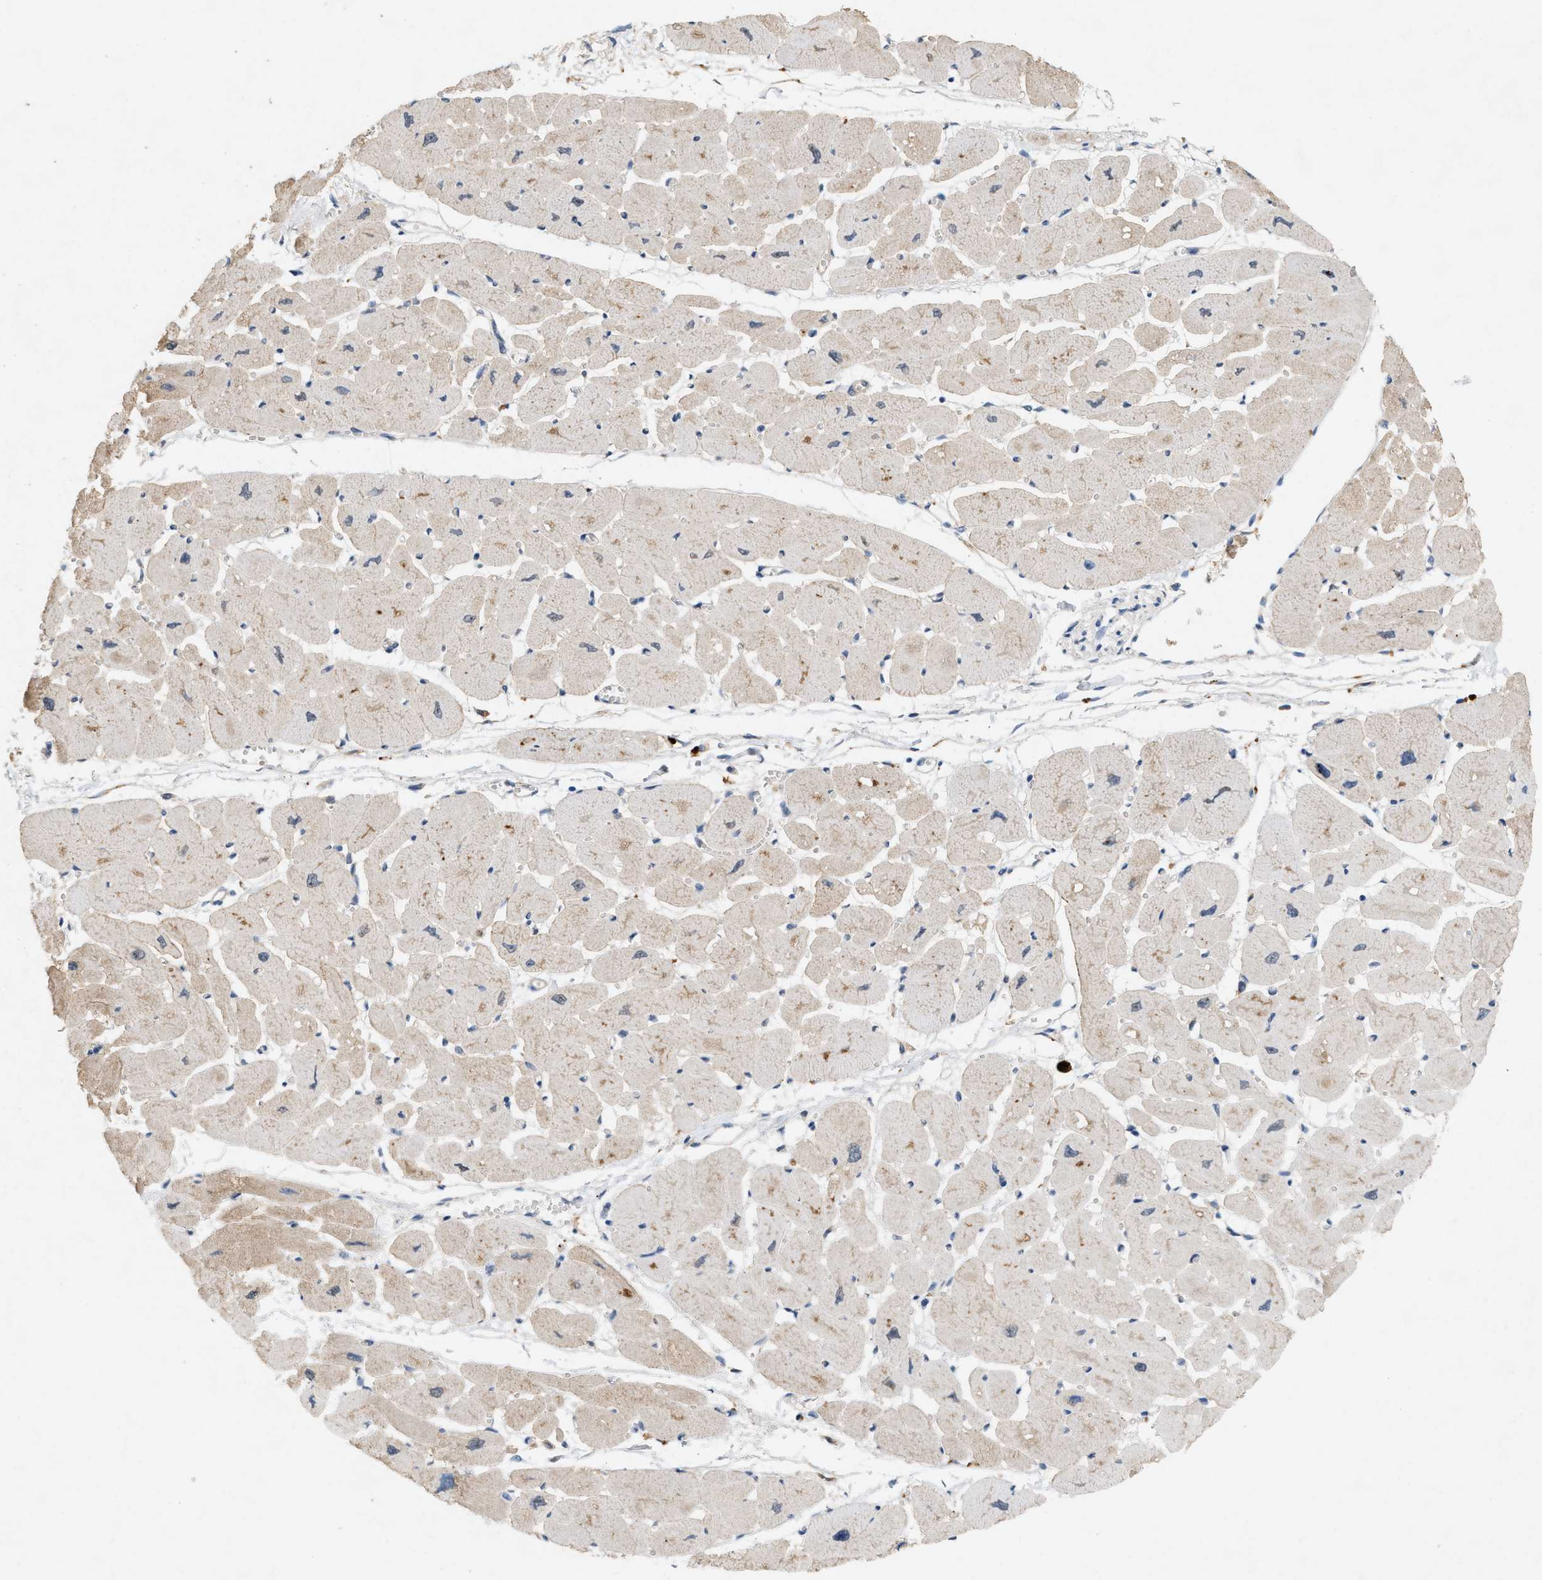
{"staining": {"intensity": "weak", "quantity": ">75%", "location": "cytoplasmic/membranous"}, "tissue": "heart muscle", "cell_type": "Cardiomyocytes", "image_type": "normal", "snomed": [{"axis": "morphology", "description": "Normal tissue, NOS"}, {"axis": "topography", "description": "Heart"}], "caption": "Immunohistochemical staining of normal human heart muscle demonstrates weak cytoplasmic/membranous protein expression in approximately >75% of cardiomyocytes.", "gene": "DCAF7", "patient": {"sex": "female", "age": 54}}